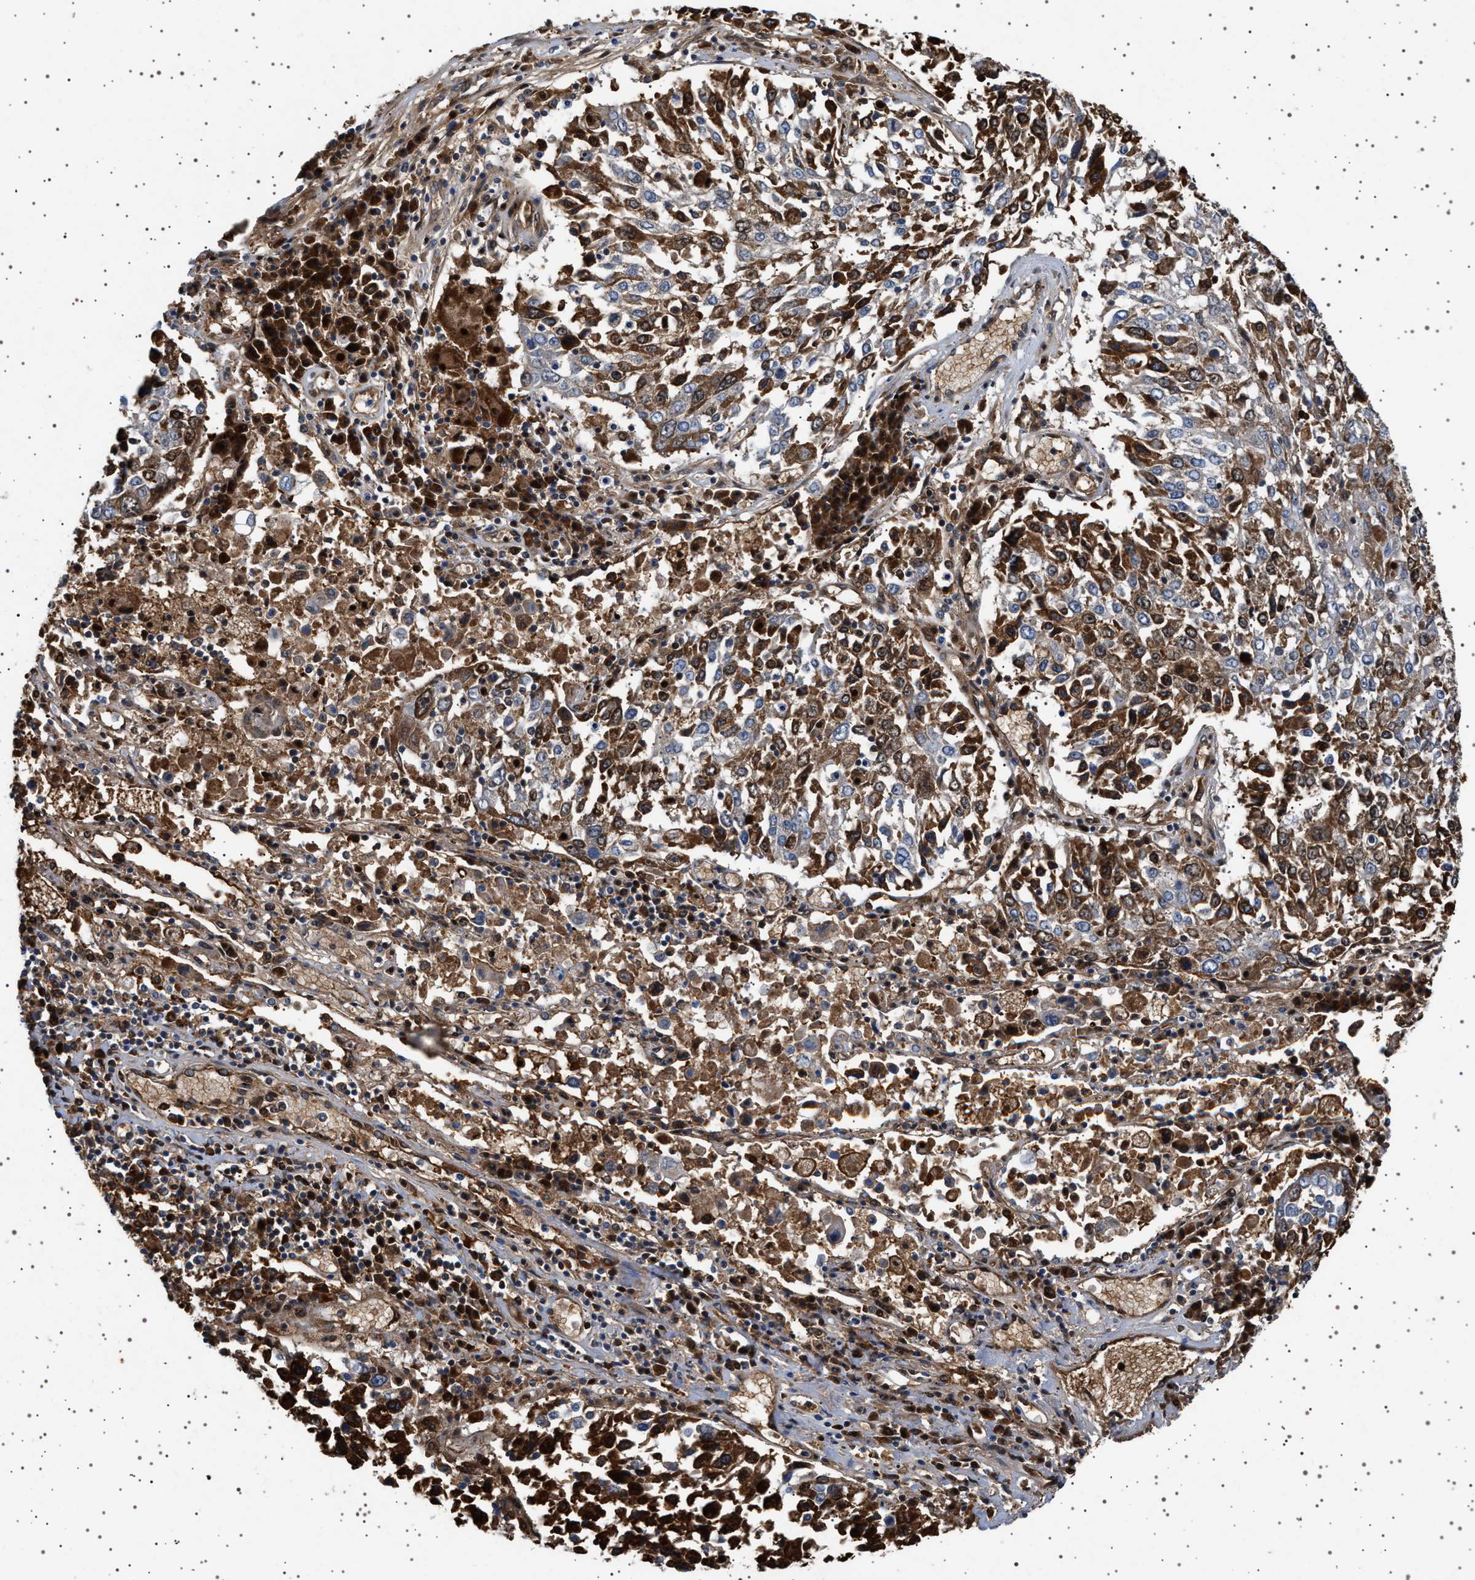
{"staining": {"intensity": "moderate", "quantity": "25%-75%", "location": "cytoplasmic/membranous"}, "tissue": "lung cancer", "cell_type": "Tumor cells", "image_type": "cancer", "snomed": [{"axis": "morphology", "description": "Squamous cell carcinoma, NOS"}, {"axis": "topography", "description": "Lung"}], "caption": "Moderate cytoplasmic/membranous protein expression is seen in approximately 25%-75% of tumor cells in lung cancer.", "gene": "FICD", "patient": {"sex": "male", "age": 65}}